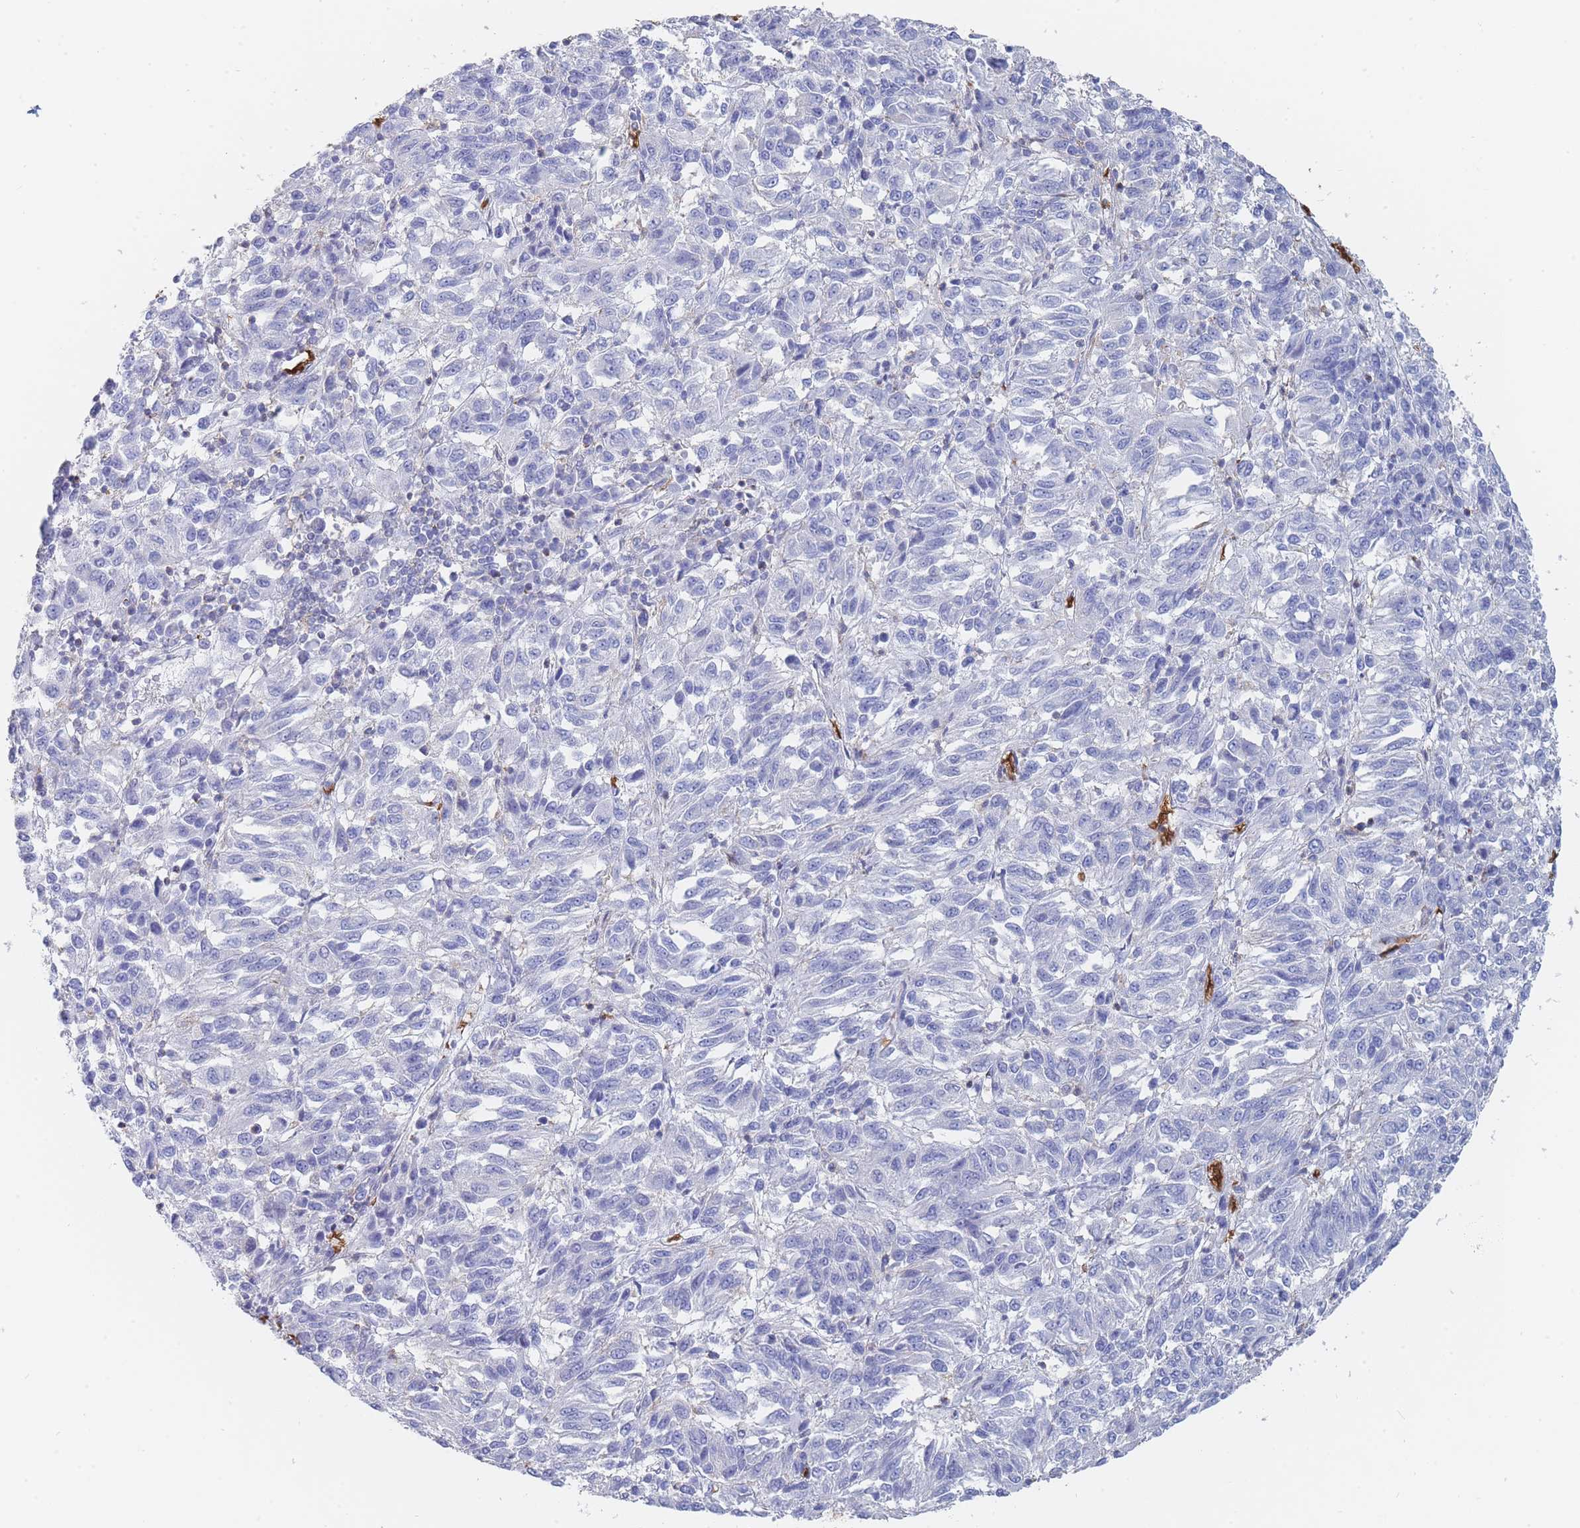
{"staining": {"intensity": "negative", "quantity": "none", "location": "none"}, "tissue": "melanoma", "cell_type": "Tumor cells", "image_type": "cancer", "snomed": [{"axis": "morphology", "description": "Malignant melanoma, Metastatic site"}, {"axis": "topography", "description": "Lung"}], "caption": "Malignant melanoma (metastatic site) was stained to show a protein in brown. There is no significant expression in tumor cells.", "gene": "SLC2A1", "patient": {"sex": "male", "age": 64}}